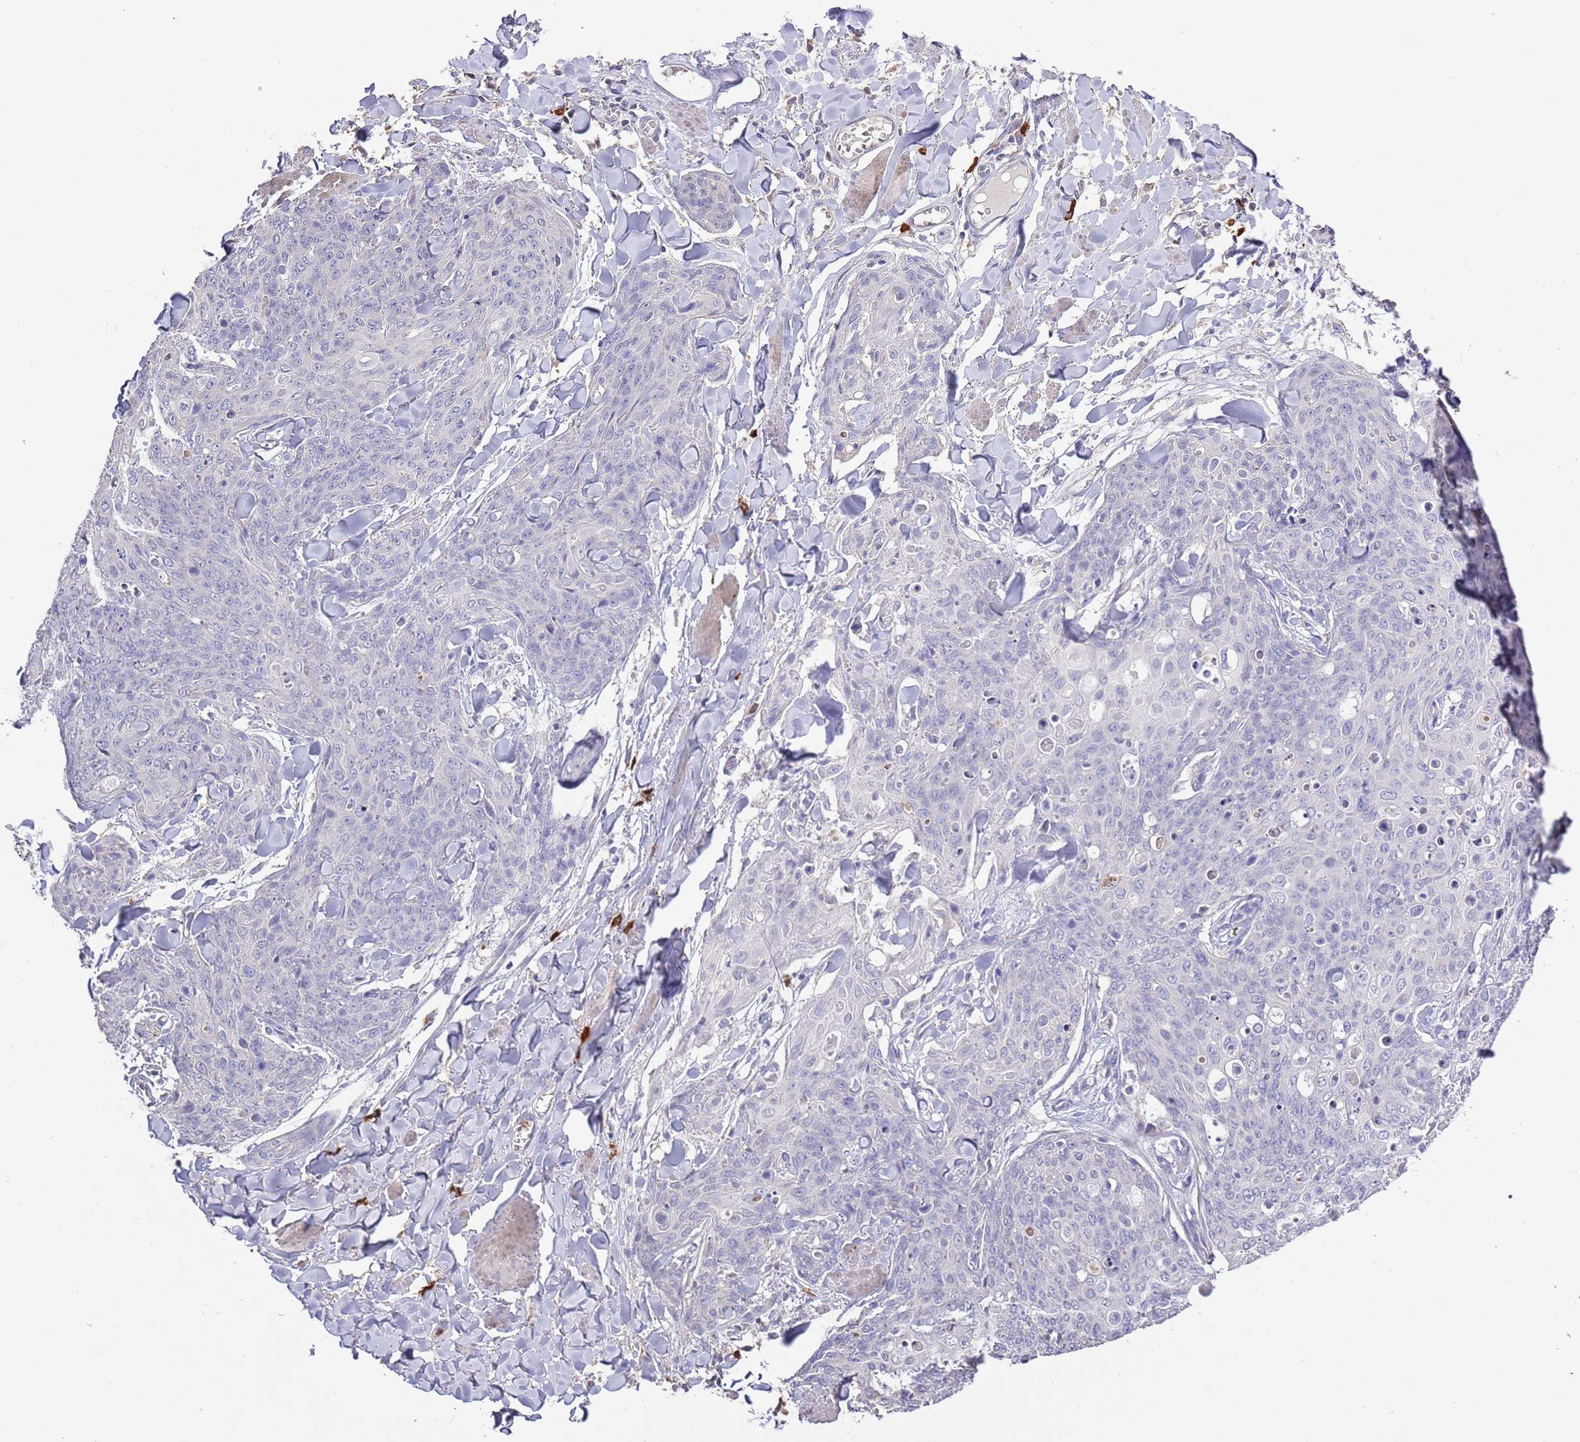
{"staining": {"intensity": "negative", "quantity": "none", "location": "none"}, "tissue": "skin cancer", "cell_type": "Tumor cells", "image_type": "cancer", "snomed": [{"axis": "morphology", "description": "Squamous cell carcinoma, NOS"}, {"axis": "topography", "description": "Skin"}, {"axis": "topography", "description": "Vulva"}], "caption": "High power microscopy photomicrograph of an immunohistochemistry image of skin cancer, revealing no significant expression in tumor cells.", "gene": "P2RY13", "patient": {"sex": "female", "age": 85}}